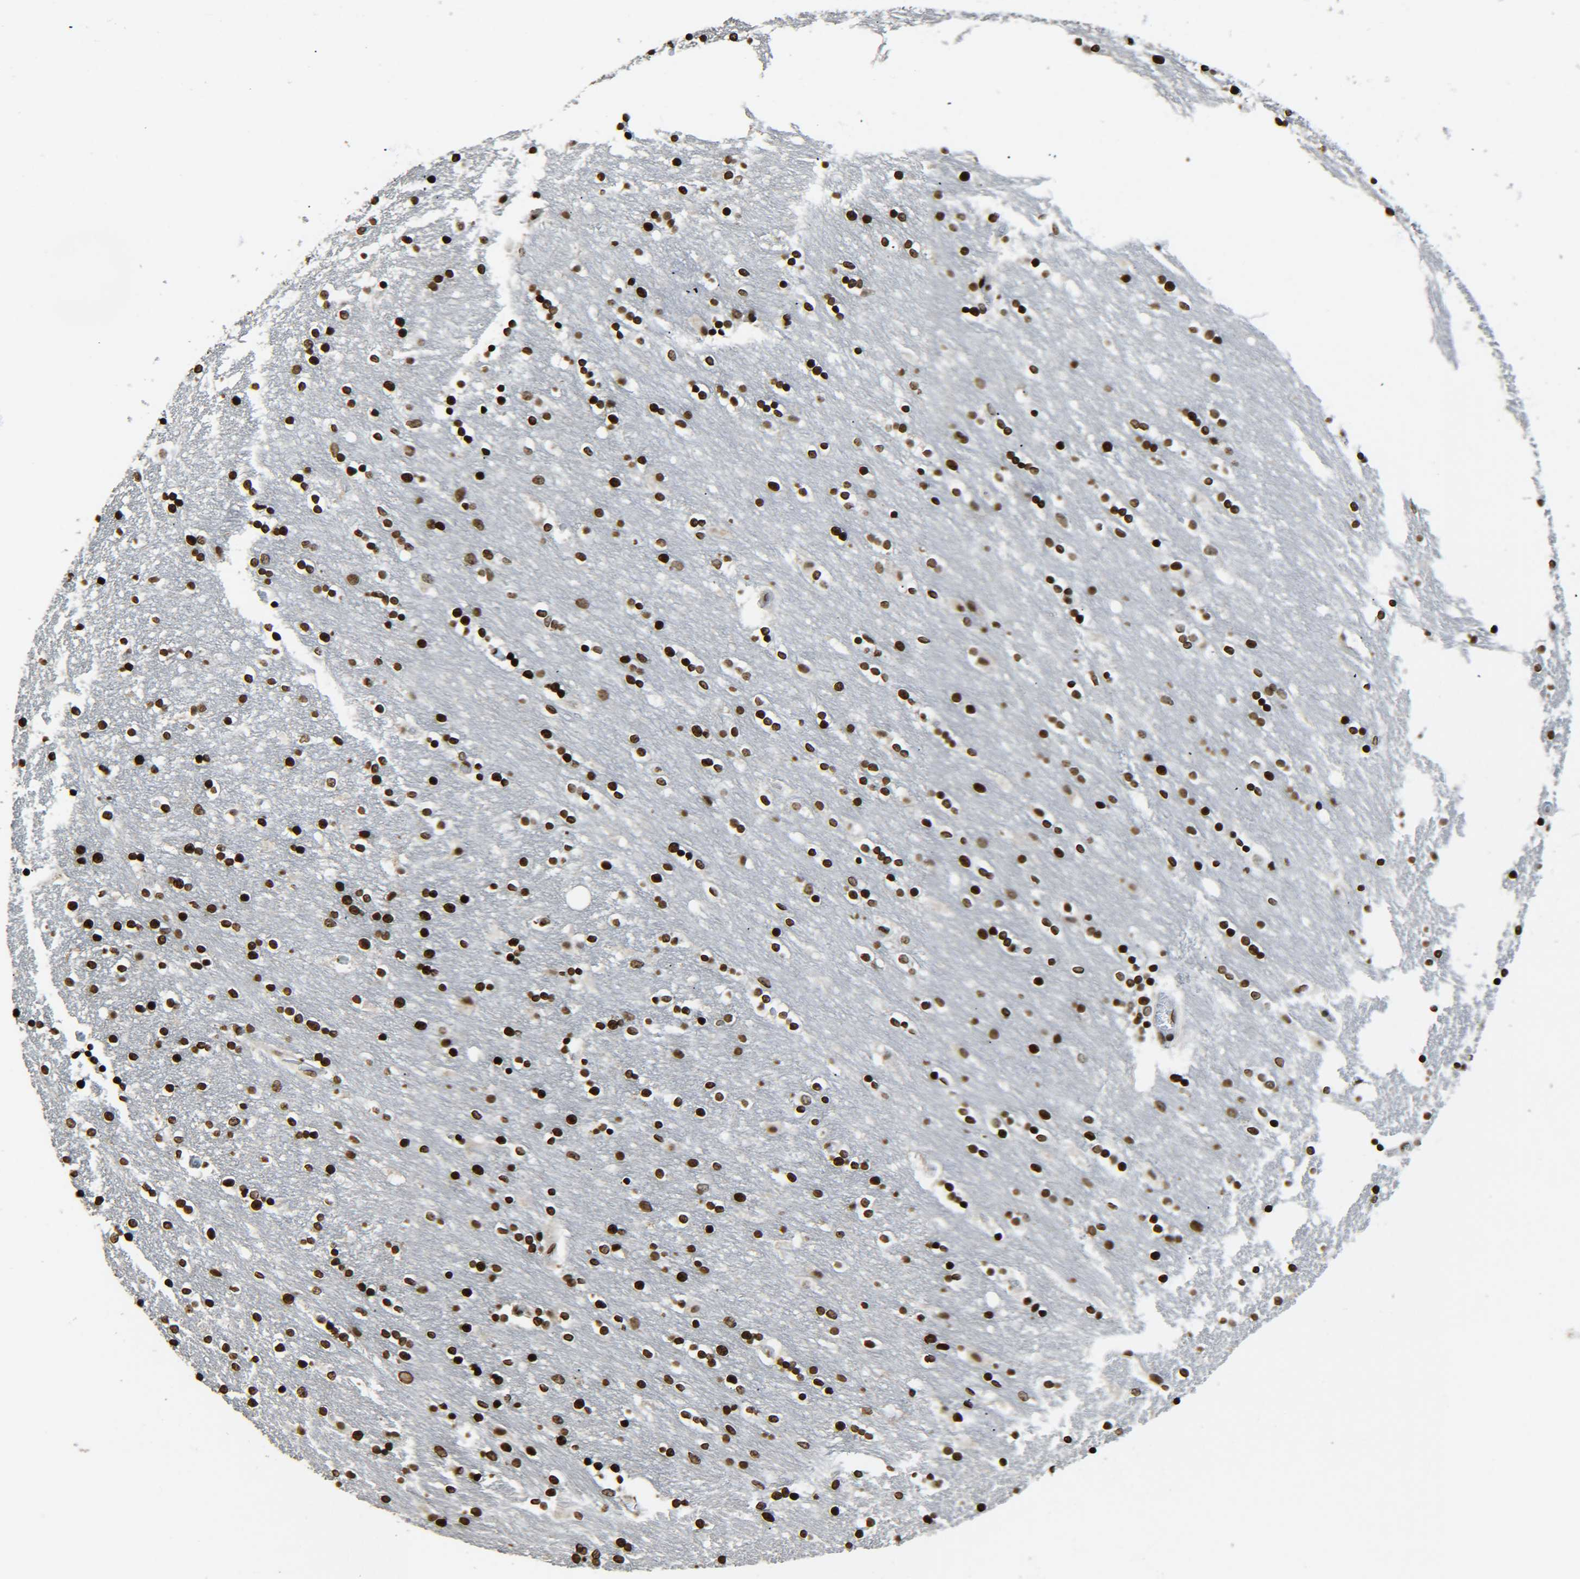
{"staining": {"intensity": "strong", "quantity": ">75%", "location": "nuclear"}, "tissue": "caudate", "cell_type": "Glial cells", "image_type": "normal", "snomed": [{"axis": "morphology", "description": "Normal tissue, NOS"}, {"axis": "topography", "description": "Lateral ventricle wall"}], "caption": "Immunohistochemical staining of benign human caudate exhibits strong nuclear protein expression in about >75% of glial cells.", "gene": "H4C16", "patient": {"sex": "female", "age": 54}}